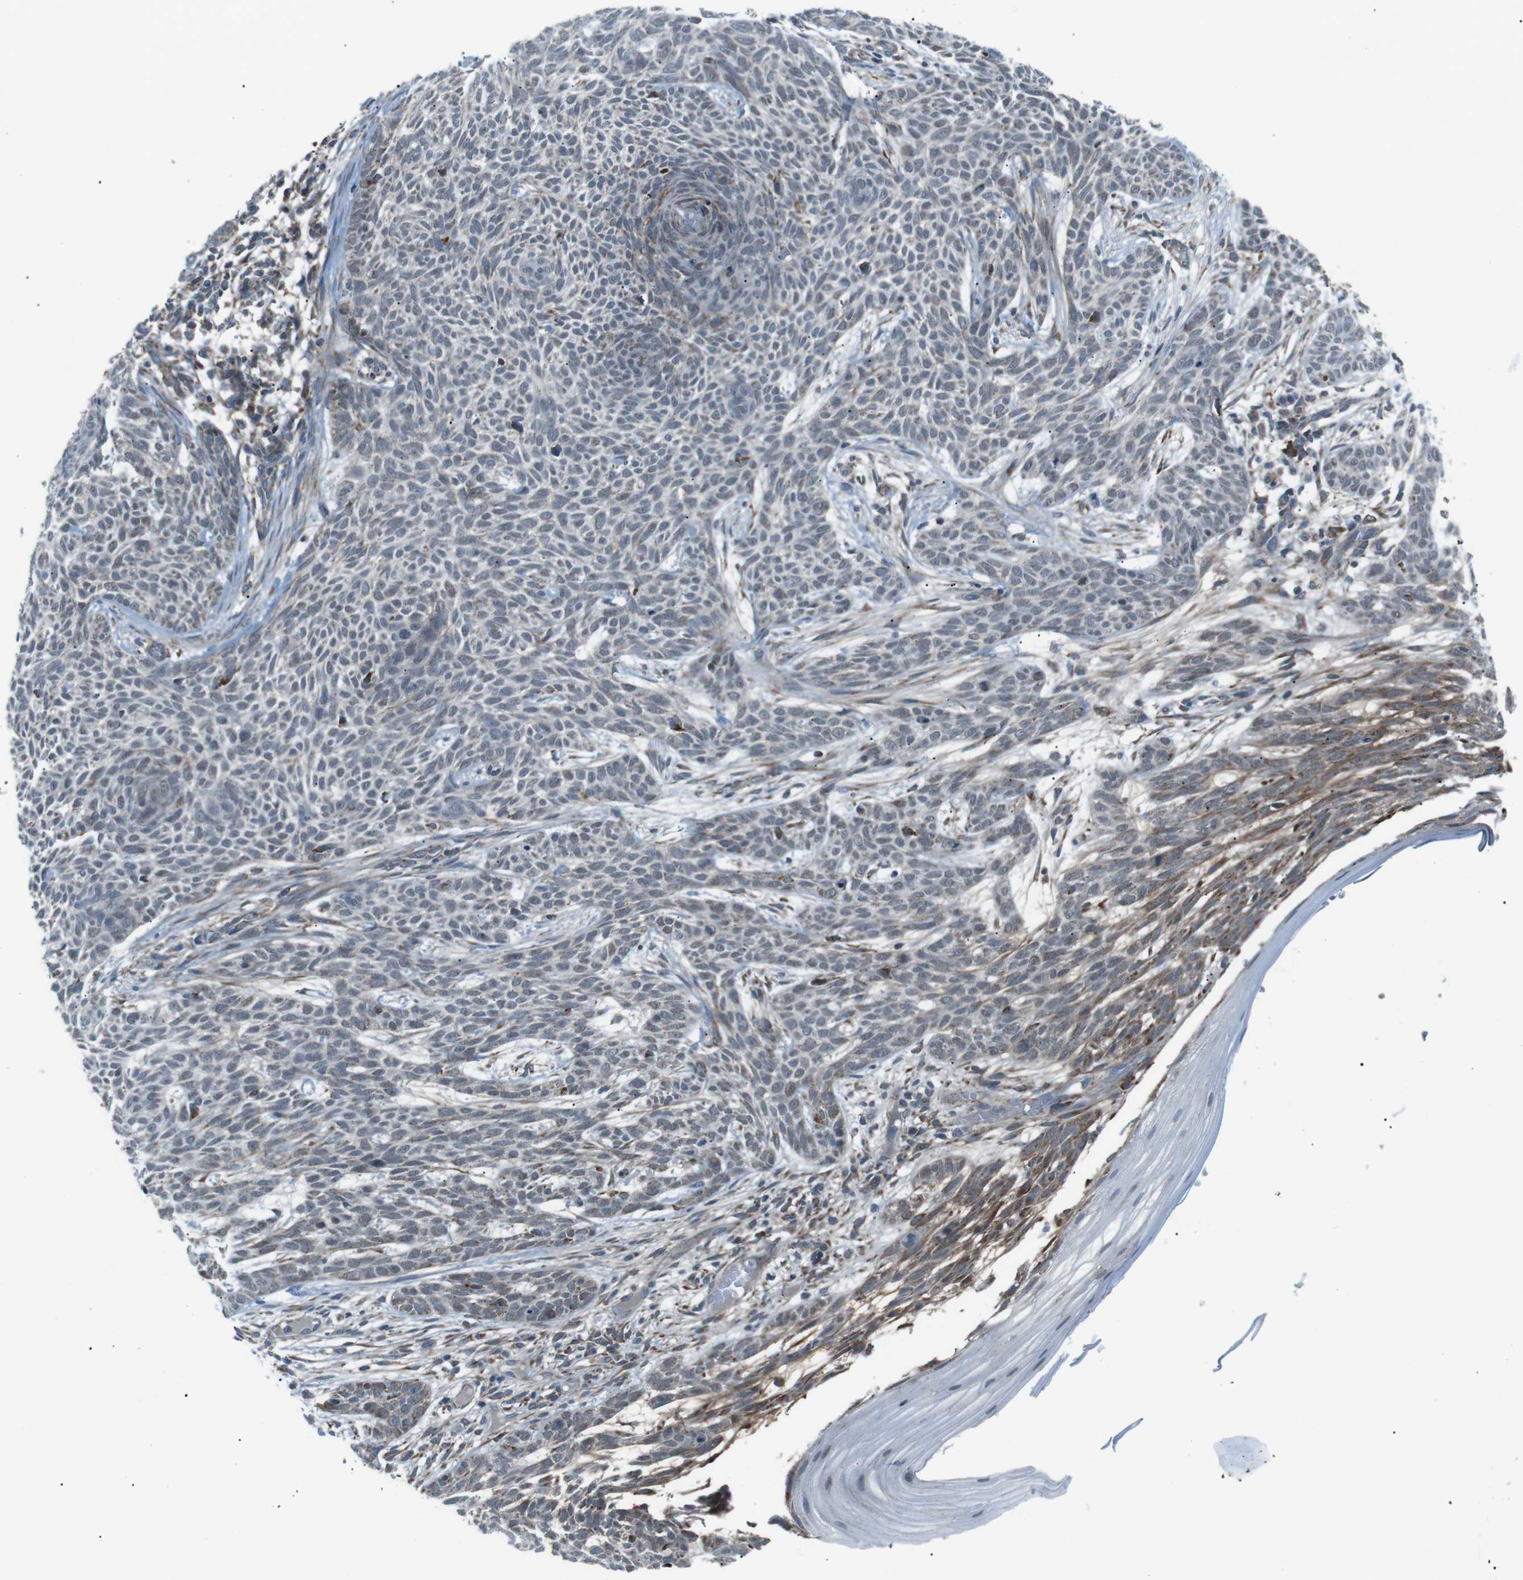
{"staining": {"intensity": "negative", "quantity": "none", "location": "none"}, "tissue": "skin cancer", "cell_type": "Tumor cells", "image_type": "cancer", "snomed": [{"axis": "morphology", "description": "Basal cell carcinoma"}, {"axis": "topography", "description": "Skin"}], "caption": "Immunohistochemical staining of basal cell carcinoma (skin) shows no significant expression in tumor cells.", "gene": "ARID5B", "patient": {"sex": "female", "age": 59}}